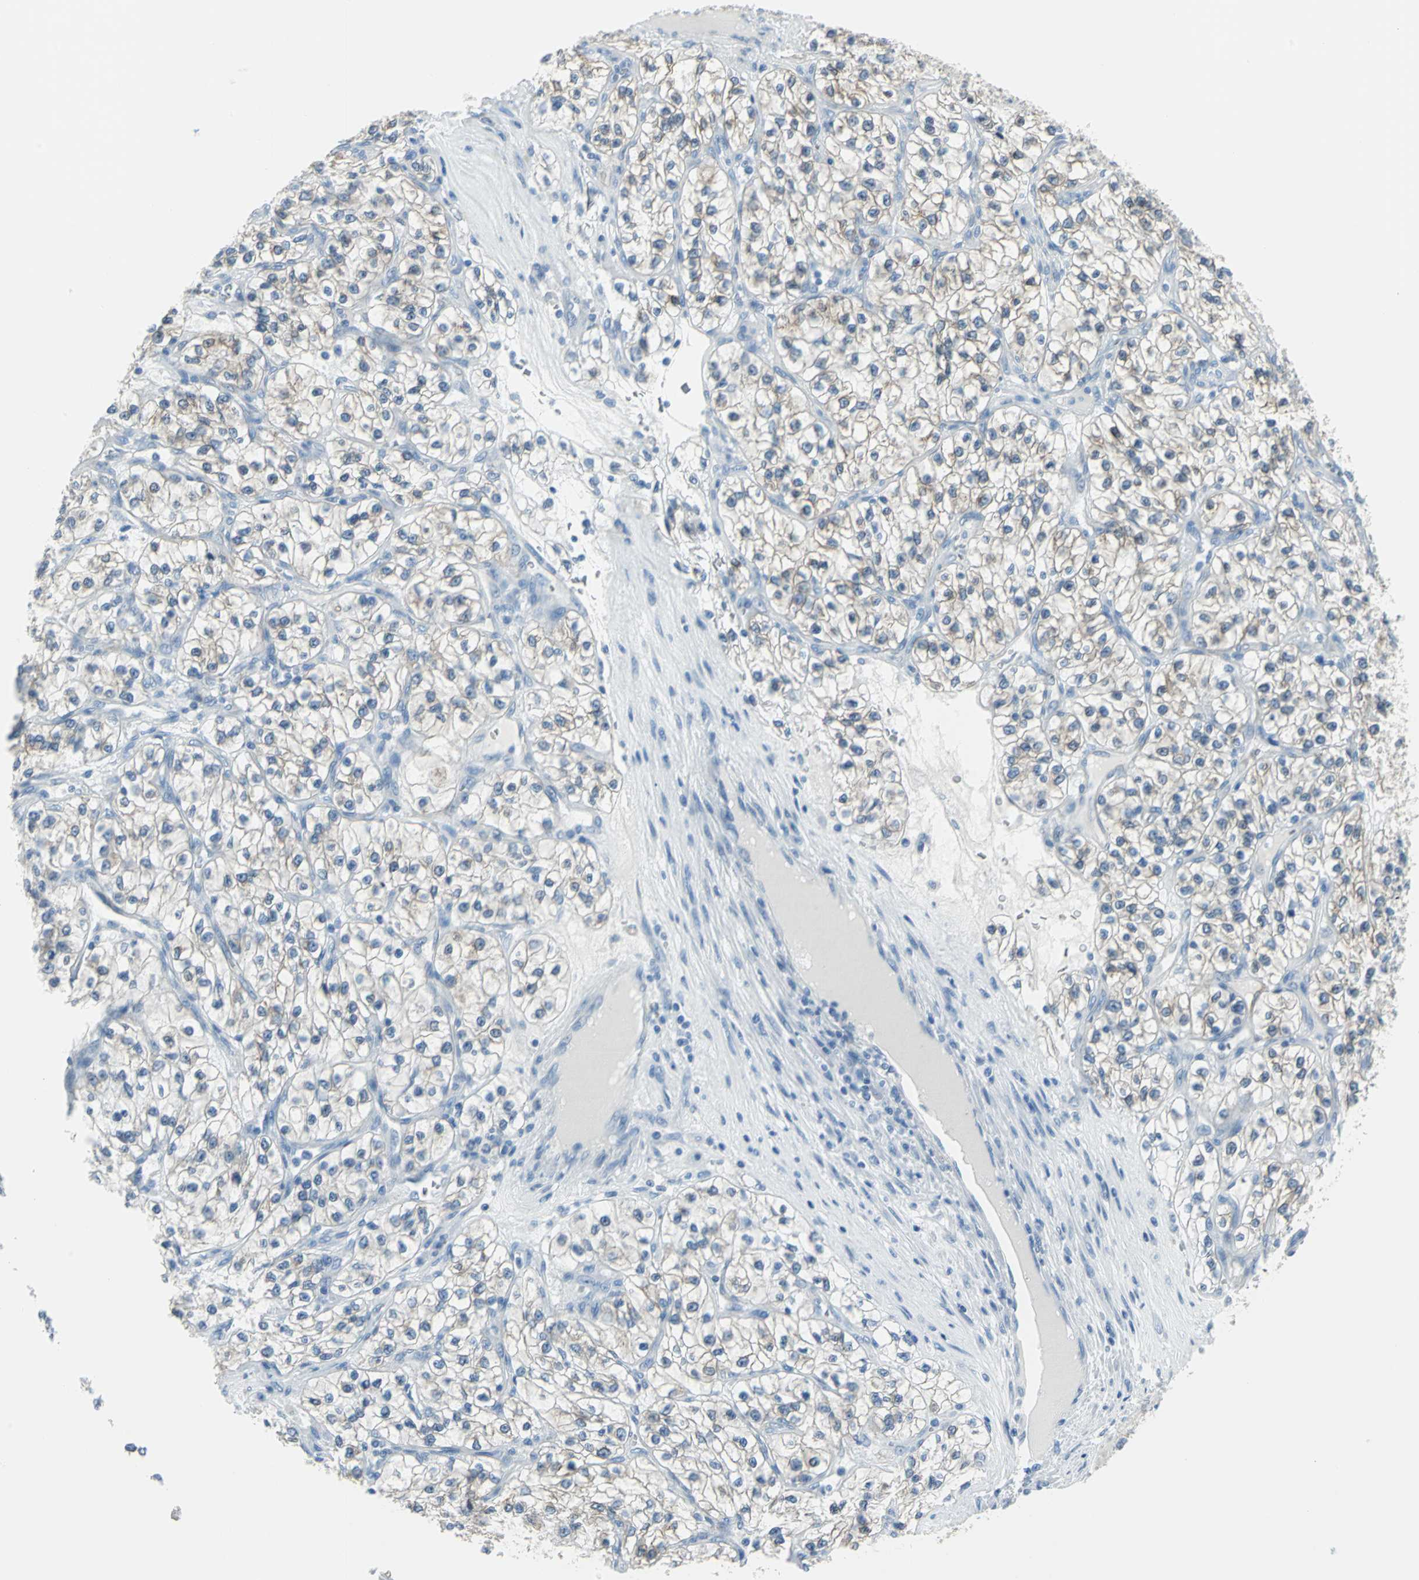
{"staining": {"intensity": "weak", "quantity": "25%-75%", "location": "cytoplasmic/membranous"}, "tissue": "renal cancer", "cell_type": "Tumor cells", "image_type": "cancer", "snomed": [{"axis": "morphology", "description": "Adenocarcinoma, NOS"}, {"axis": "topography", "description": "Kidney"}], "caption": "Immunohistochemistry staining of adenocarcinoma (renal), which exhibits low levels of weak cytoplasmic/membranous staining in approximately 25%-75% of tumor cells indicating weak cytoplasmic/membranous protein staining. The staining was performed using DAB (3,3'-diaminobenzidine) (brown) for protein detection and nuclei were counterstained in hematoxylin (blue).", "gene": "CYB5A", "patient": {"sex": "female", "age": 57}}